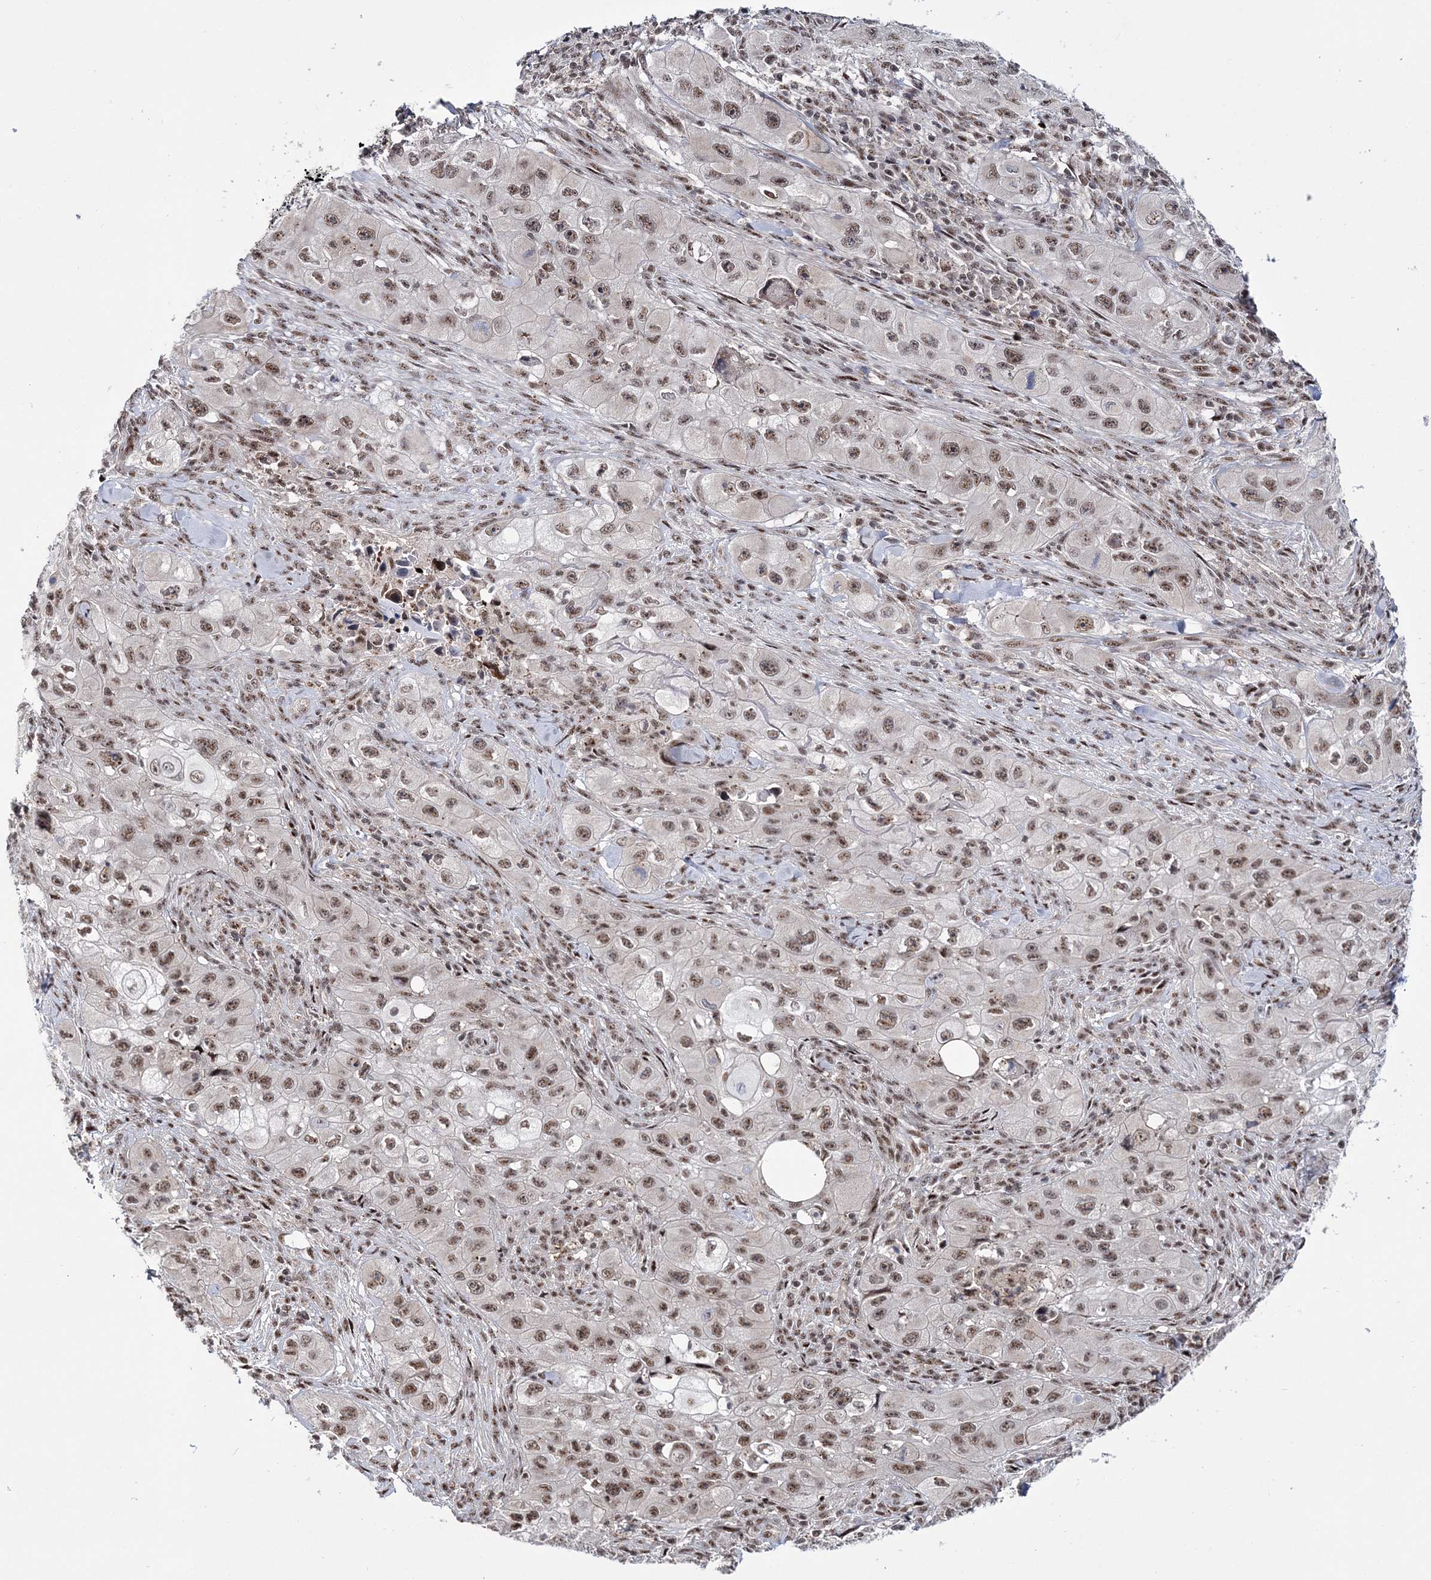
{"staining": {"intensity": "moderate", "quantity": ">75%", "location": "nuclear"}, "tissue": "skin cancer", "cell_type": "Tumor cells", "image_type": "cancer", "snomed": [{"axis": "morphology", "description": "Squamous cell carcinoma, NOS"}, {"axis": "topography", "description": "Skin"}, {"axis": "topography", "description": "Subcutis"}], "caption": "Human skin cancer stained for a protein (brown) reveals moderate nuclear positive staining in approximately >75% of tumor cells.", "gene": "TATDN2", "patient": {"sex": "male", "age": 73}}